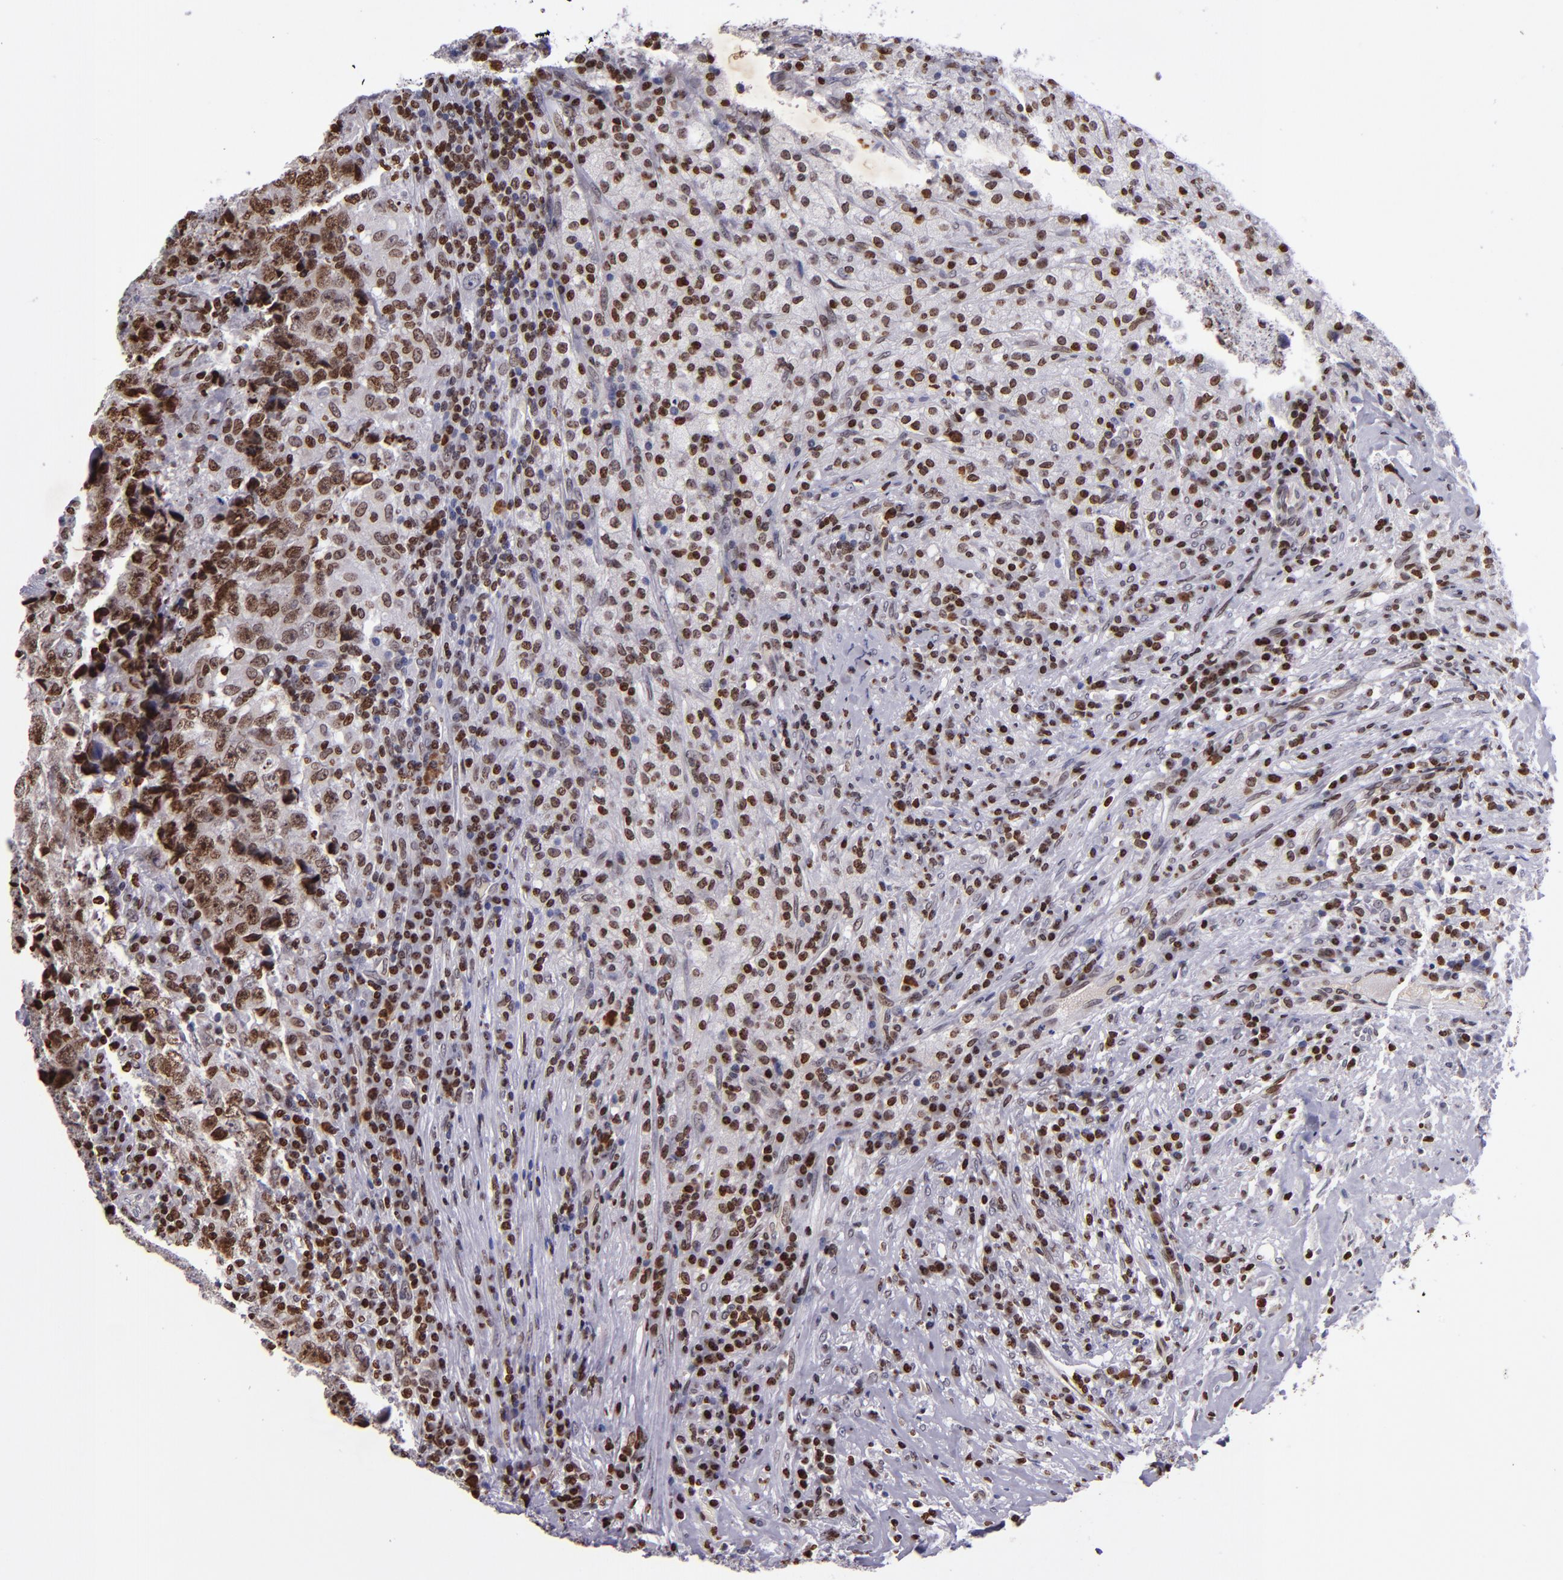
{"staining": {"intensity": "strong", "quantity": ">75%", "location": "nuclear"}, "tissue": "testis cancer", "cell_type": "Tumor cells", "image_type": "cancer", "snomed": [{"axis": "morphology", "description": "Necrosis, NOS"}, {"axis": "morphology", "description": "Carcinoma, Embryonal, NOS"}, {"axis": "topography", "description": "Testis"}], "caption": "Tumor cells show high levels of strong nuclear staining in about >75% of cells in embryonal carcinoma (testis). (DAB IHC, brown staining for protein, blue staining for nuclei).", "gene": "CDKL5", "patient": {"sex": "male", "age": 19}}